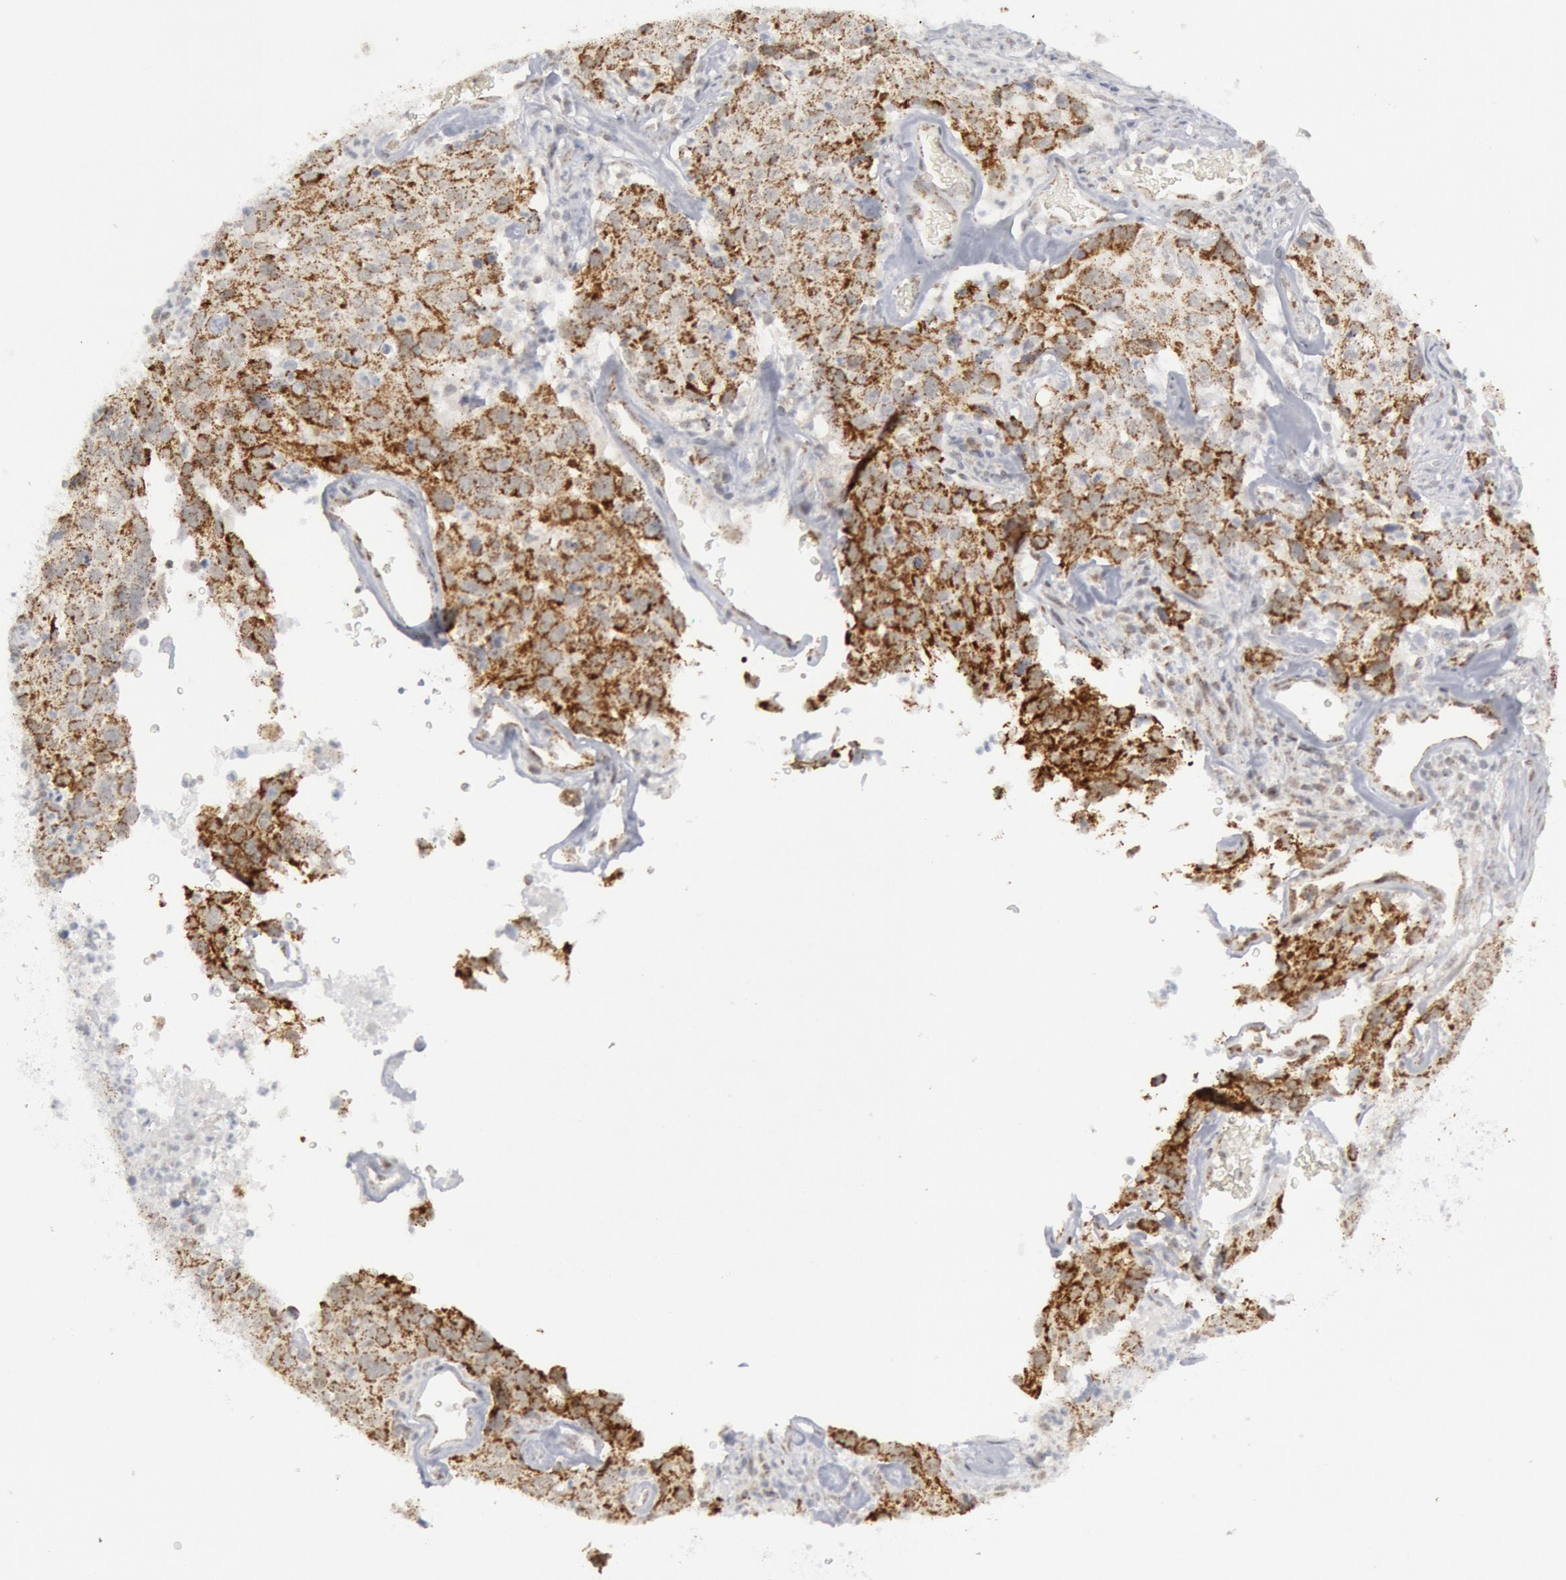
{"staining": {"intensity": "moderate", "quantity": ">75%", "location": "cytoplasmic/membranous"}, "tissue": "lung cancer", "cell_type": "Tumor cells", "image_type": "cancer", "snomed": [{"axis": "morphology", "description": "Squamous cell carcinoma, NOS"}, {"axis": "topography", "description": "Lung"}], "caption": "A brown stain highlights moderate cytoplasmic/membranous expression of a protein in human lung squamous cell carcinoma tumor cells.", "gene": "CASP9", "patient": {"sex": "male", "age": 64}}